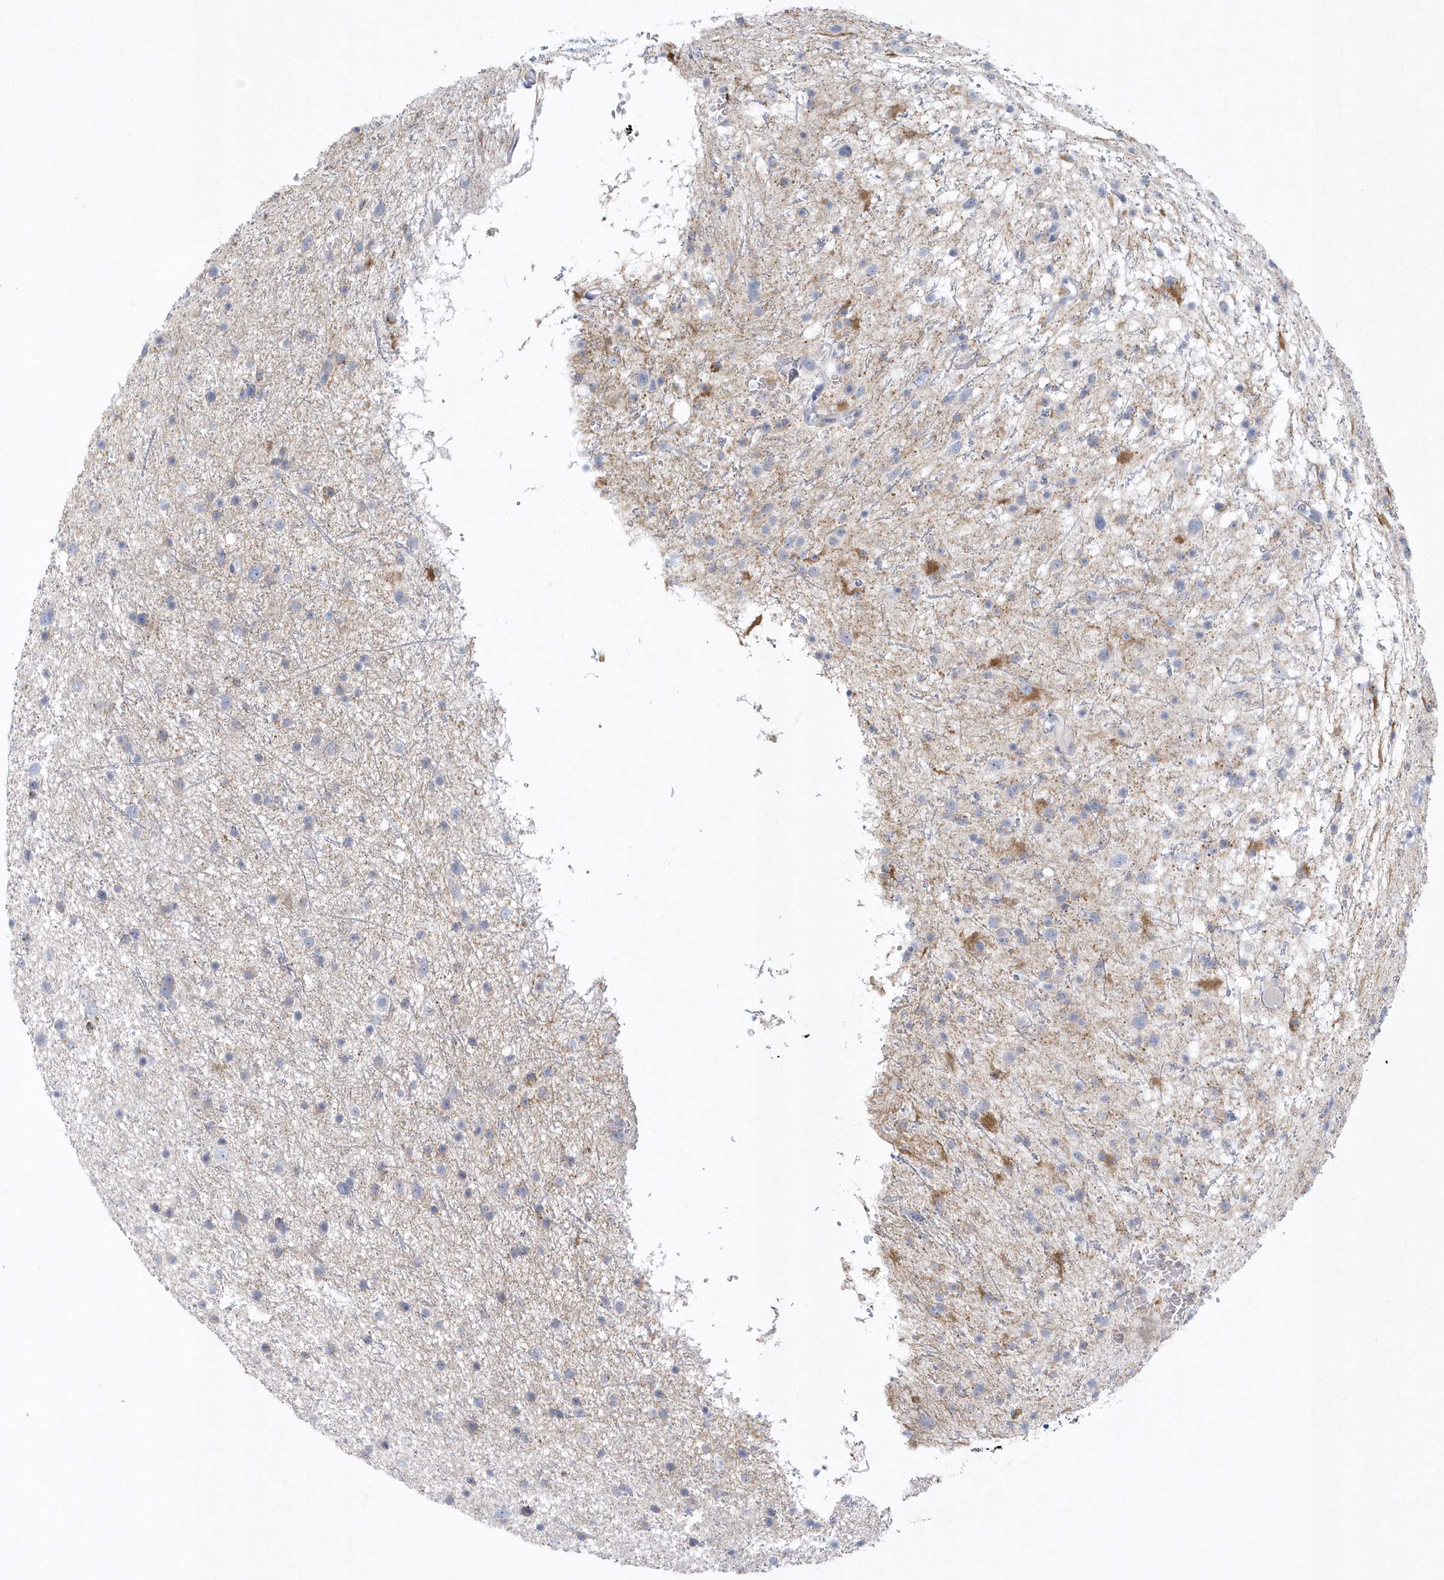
{"staining": {"intensity": "negative", "quantity": "none", "location": "none"}, "tissue": "glioma", "cell_type": "Tumor cells", "image_type": "cancer", "snomed": [{"axis": "morphology", "description": "Glioma, malignant, Low grade"}, {"axis": "topography", "description": "Cerebral cortex"}], "caption": "DAB (3,3'-diaminobenzidine) immunohistochemical staining of malignant glioma (low-grade) reveals no significant expression in tumor cells.", "gene": "NIPAL1", "patient": {"sex": "female", "age": 39}}